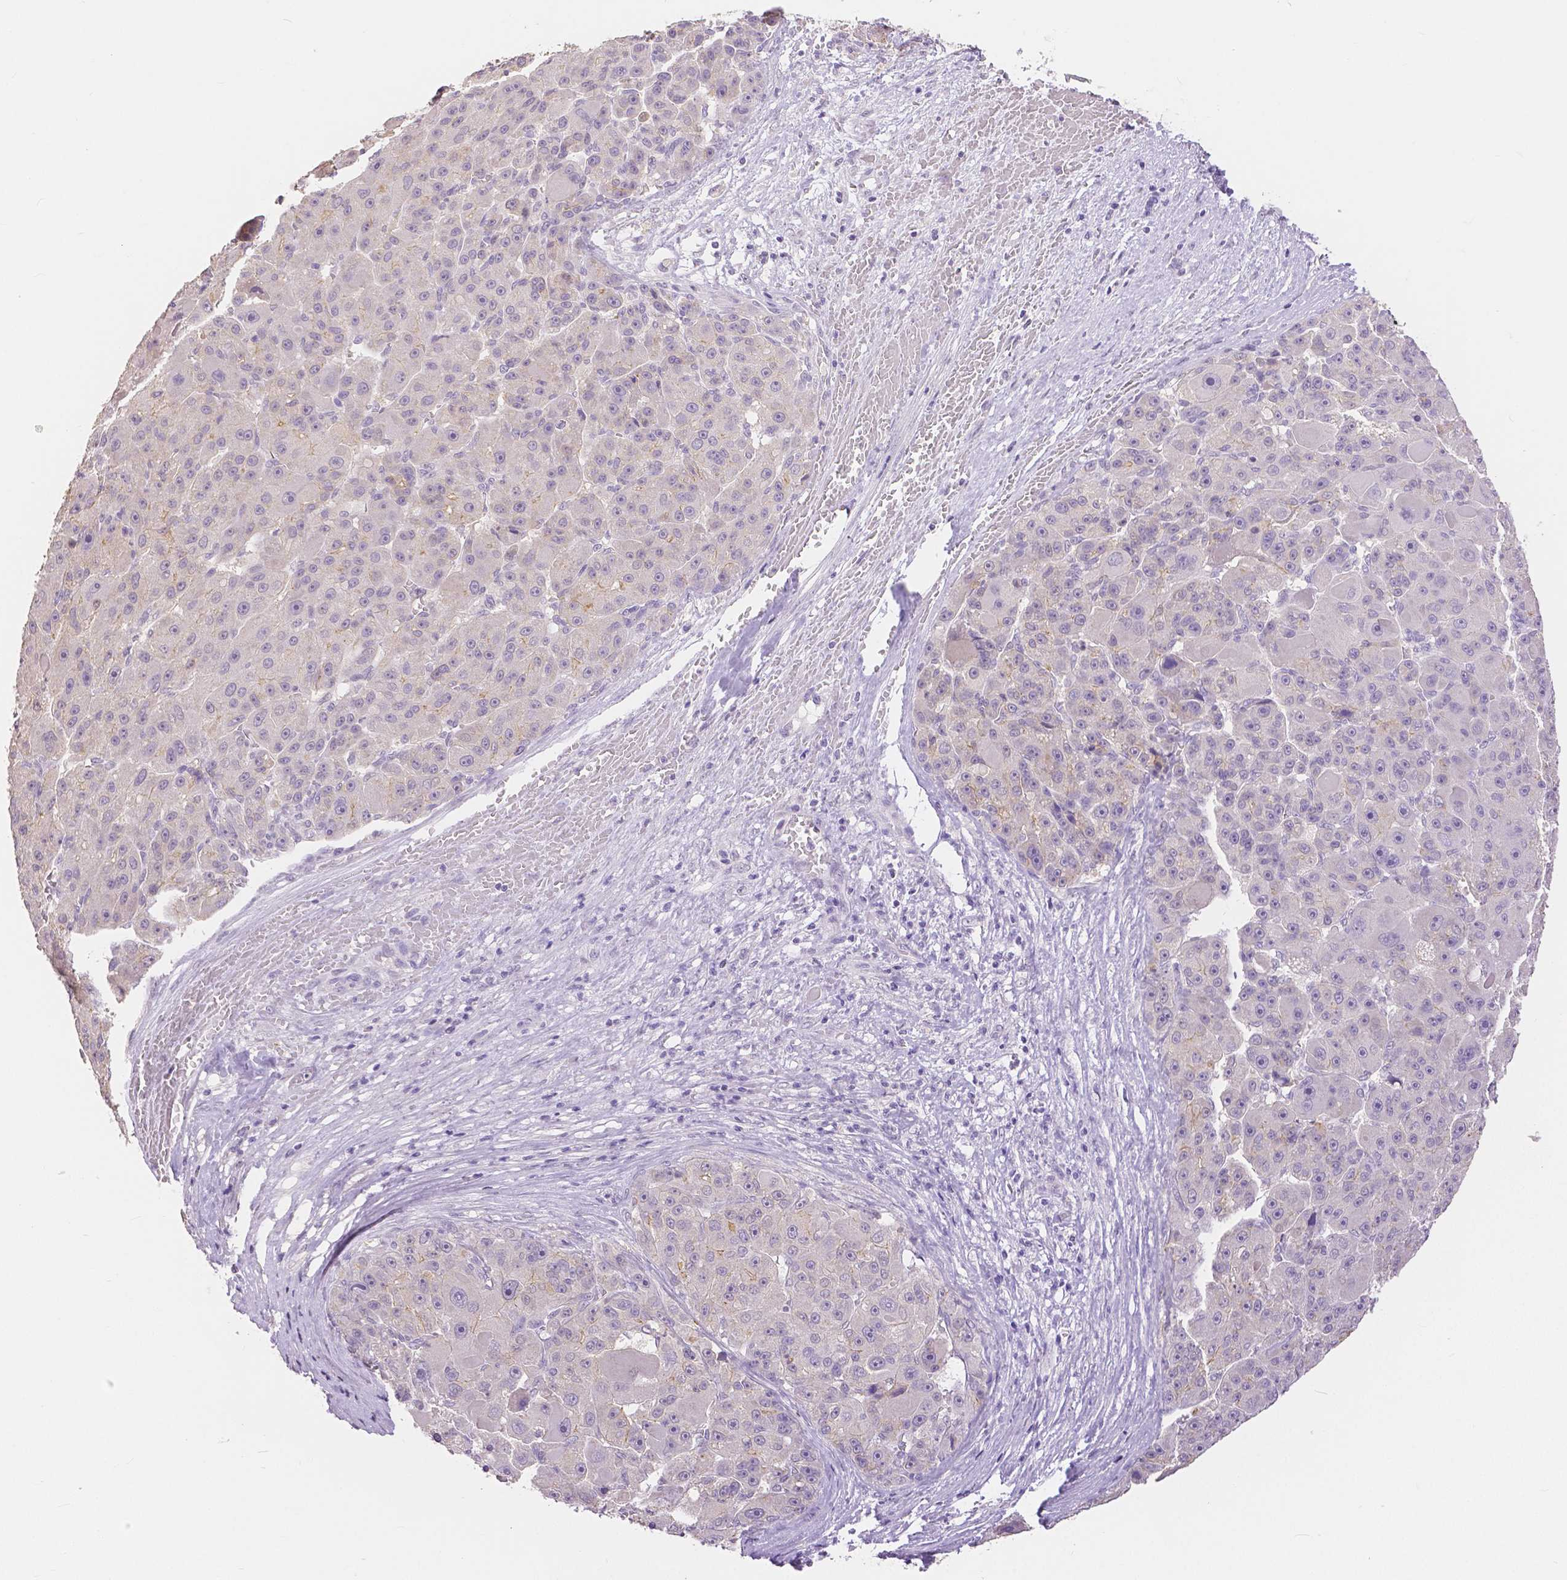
{"staining": {"intensity": "negative", "quantity": "none", "location": "none"}, "tissue": "liver cancer", "cell_type": "Tumor cells", "image_type": "cancer", "snomed": [{"axis": "morphology", "description": "Carcinoma, Hepatocellular, NOS"}, {"axis": "topography", "description": "Liver"}], "caption": "Immunohistochemistry histopathology image of neoplastic tissue: liver hepatocellular carcinoma stained with DAB (3,3'-diaminobenzidine) demonstrates no significant protein expression in tumor cells.", "gene": "OCLN", "patient": {"sex": "male", "age": 76}}